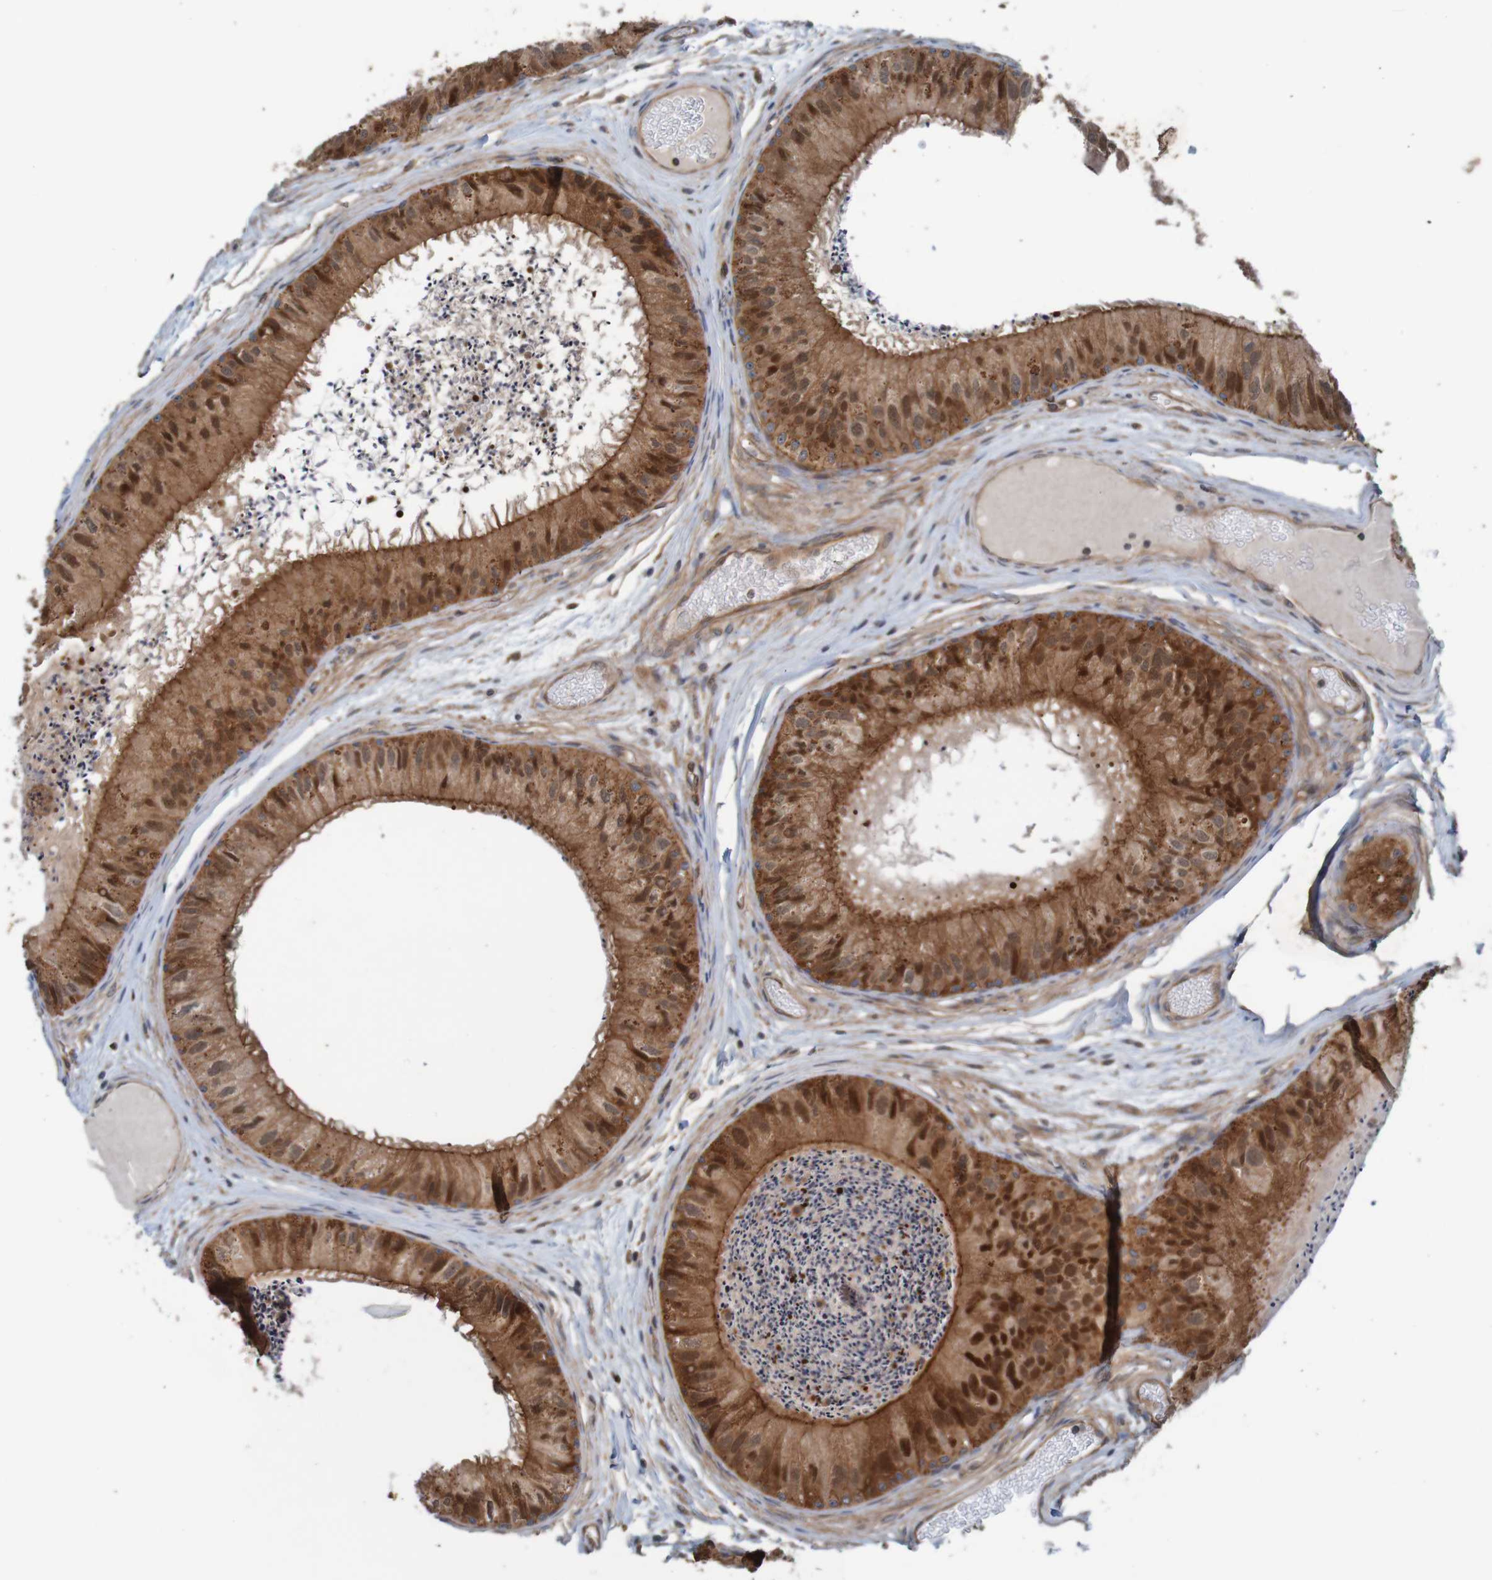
{"staining": {"intensity": "strong", "quantity": ">75%", "location": "cytoplasmic/membranous"}, "tissue": "epididymis", "cell_type": "Glandular cells", "image_type": "normal", "snomed": [{"axis": "morphology", "description": "Normal tissue, NOS"}, {"axis": "topography", "description": "Epididymis"}], "caption": "High-magnification brightfield microscopy of normal epididymis stained with DAB (brown) and counterstained with hematoxylin (blue). glandular cells exhibit strong cytoplasmic/membranous staining is present in approximately>75% of cells.", "gene": "ARHGEF11", "patient": {"sex": "male", "age": 31}}